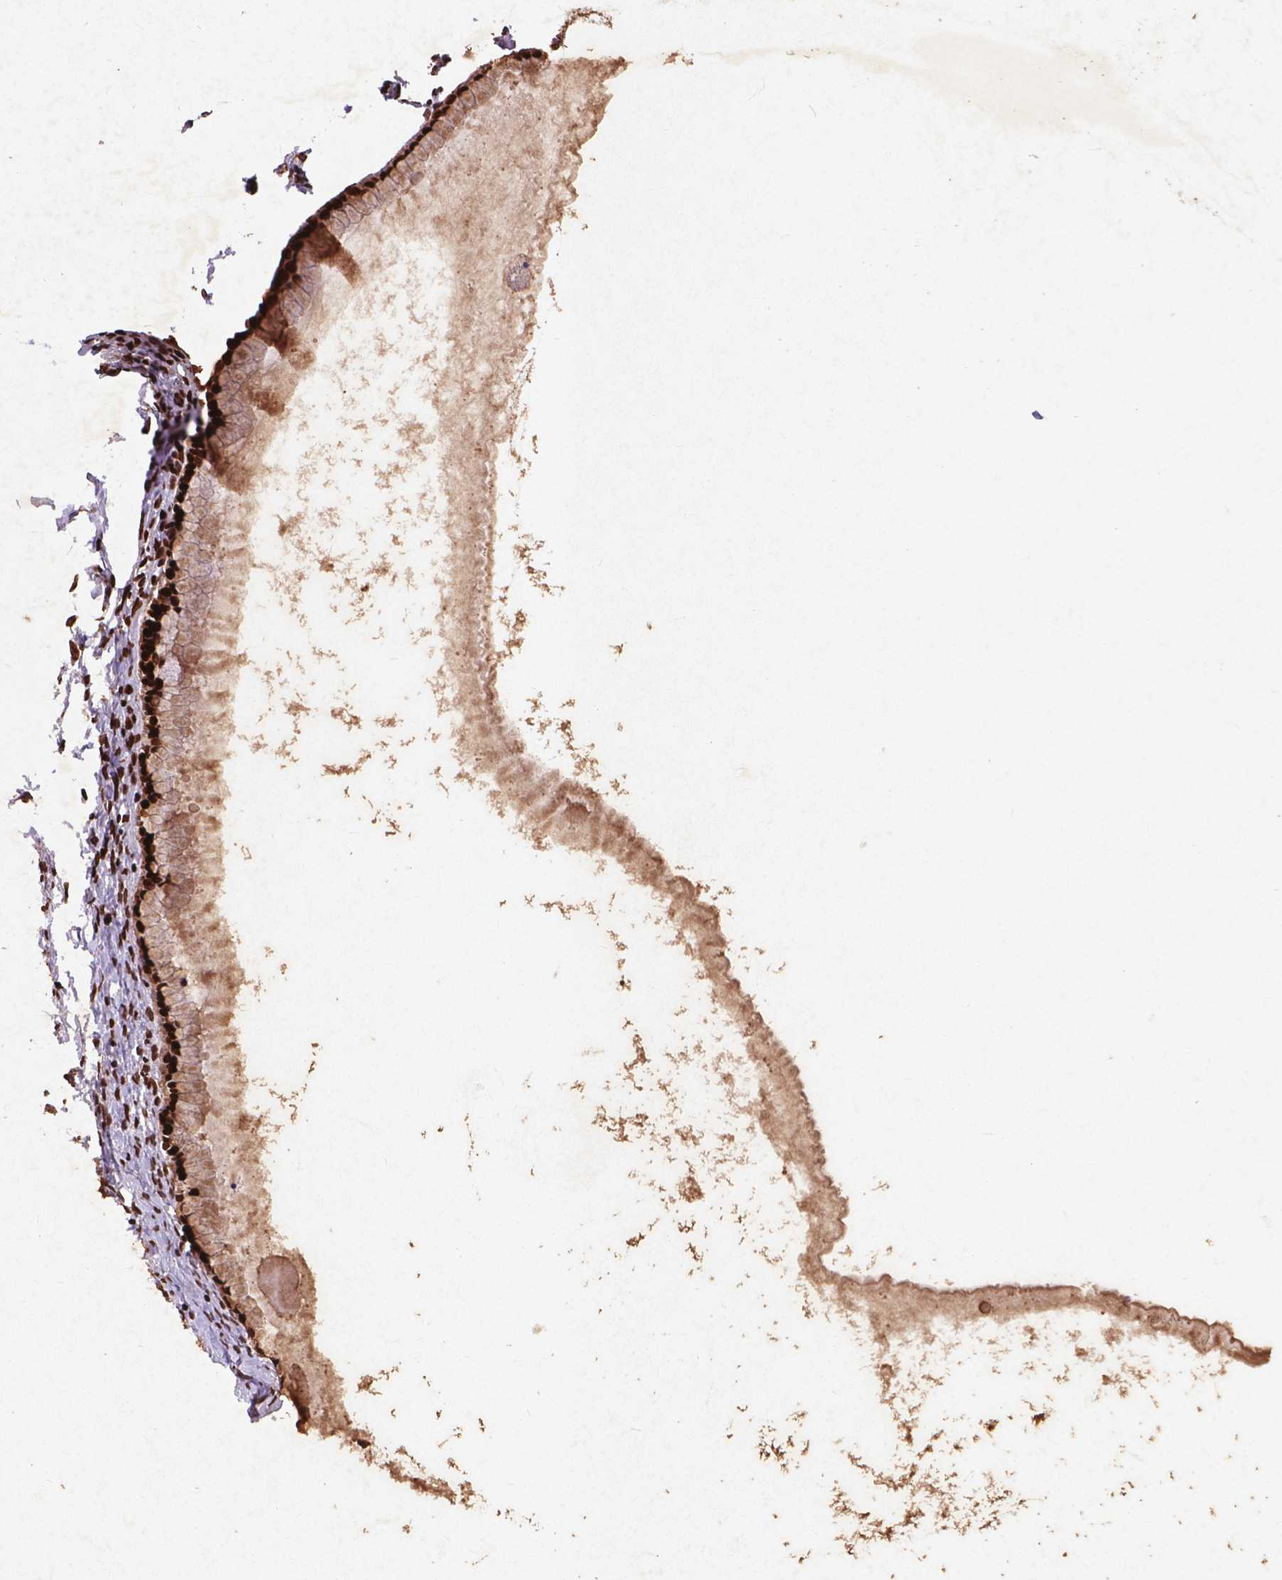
{"staining": {"intensity": "strong", "quantity": ">75%", "location": "nuclear"}, "tissue": "ovarian cancer", "cell_type": "Tumor cells", "image_type": "cancer", "snomed": [{"axis": "morphology", "description": "Cystadenocarcinoma, mucinous, NOS"}, {"axis": "topography", "description": "Ovary"}], "caption": "Immunohistochemical staining of ovarian cancer (mucinous cystadenocarcinoma) displays strong nuclear protein positivity in approximately >75% of tumor cells.", "gene": "CITED2", "patient": {"sex": "female", "age": 41}}